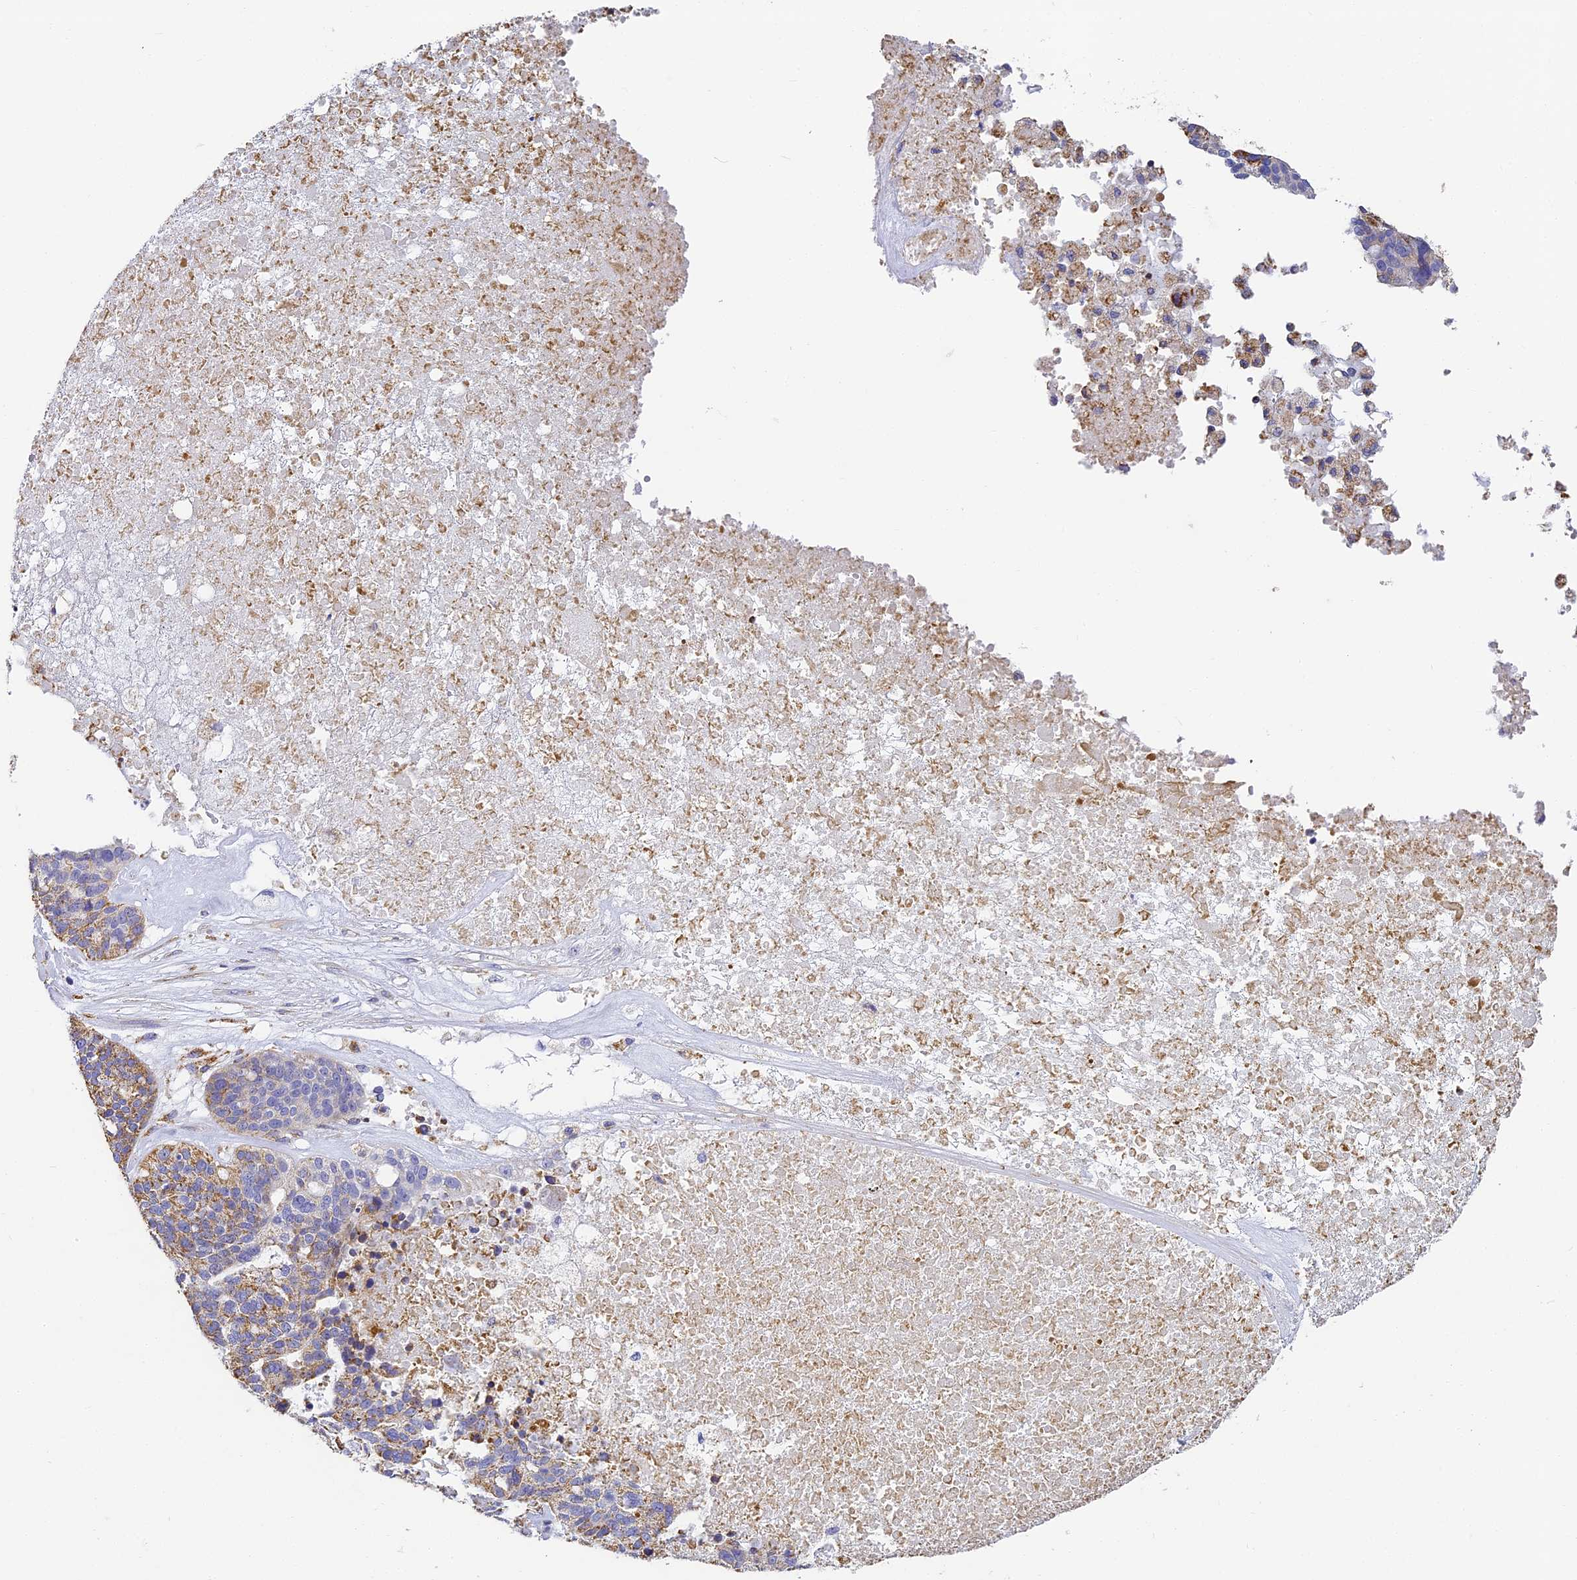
{"staining": {"intensity": "moderate", "quantity": ">75%", "location": "cytoplasmic/membranous"}, "tissue": "ovarian cancer", "cell_type": "Tumor cells", "image_type": "cancer", "snomed": [{"axis": "morphology", "description": "Cystadenocarcinoma, serous, NOS"}, {"axis": "topography", "description": "Ovary"}], "caption": "High-magnification brightfield microscopy of serous cystadenocarcinoma (ovarian) stained with DAB (3,3'-diaminobenzidine) (brown) and counterstained with hematoxylin (blue). tumor cells exhibit moderate cytoplasmic/membranous expression is seen in about>75% of cells.", "gene": "COX6C", "patient": {"sex": "female", "age": 59}}